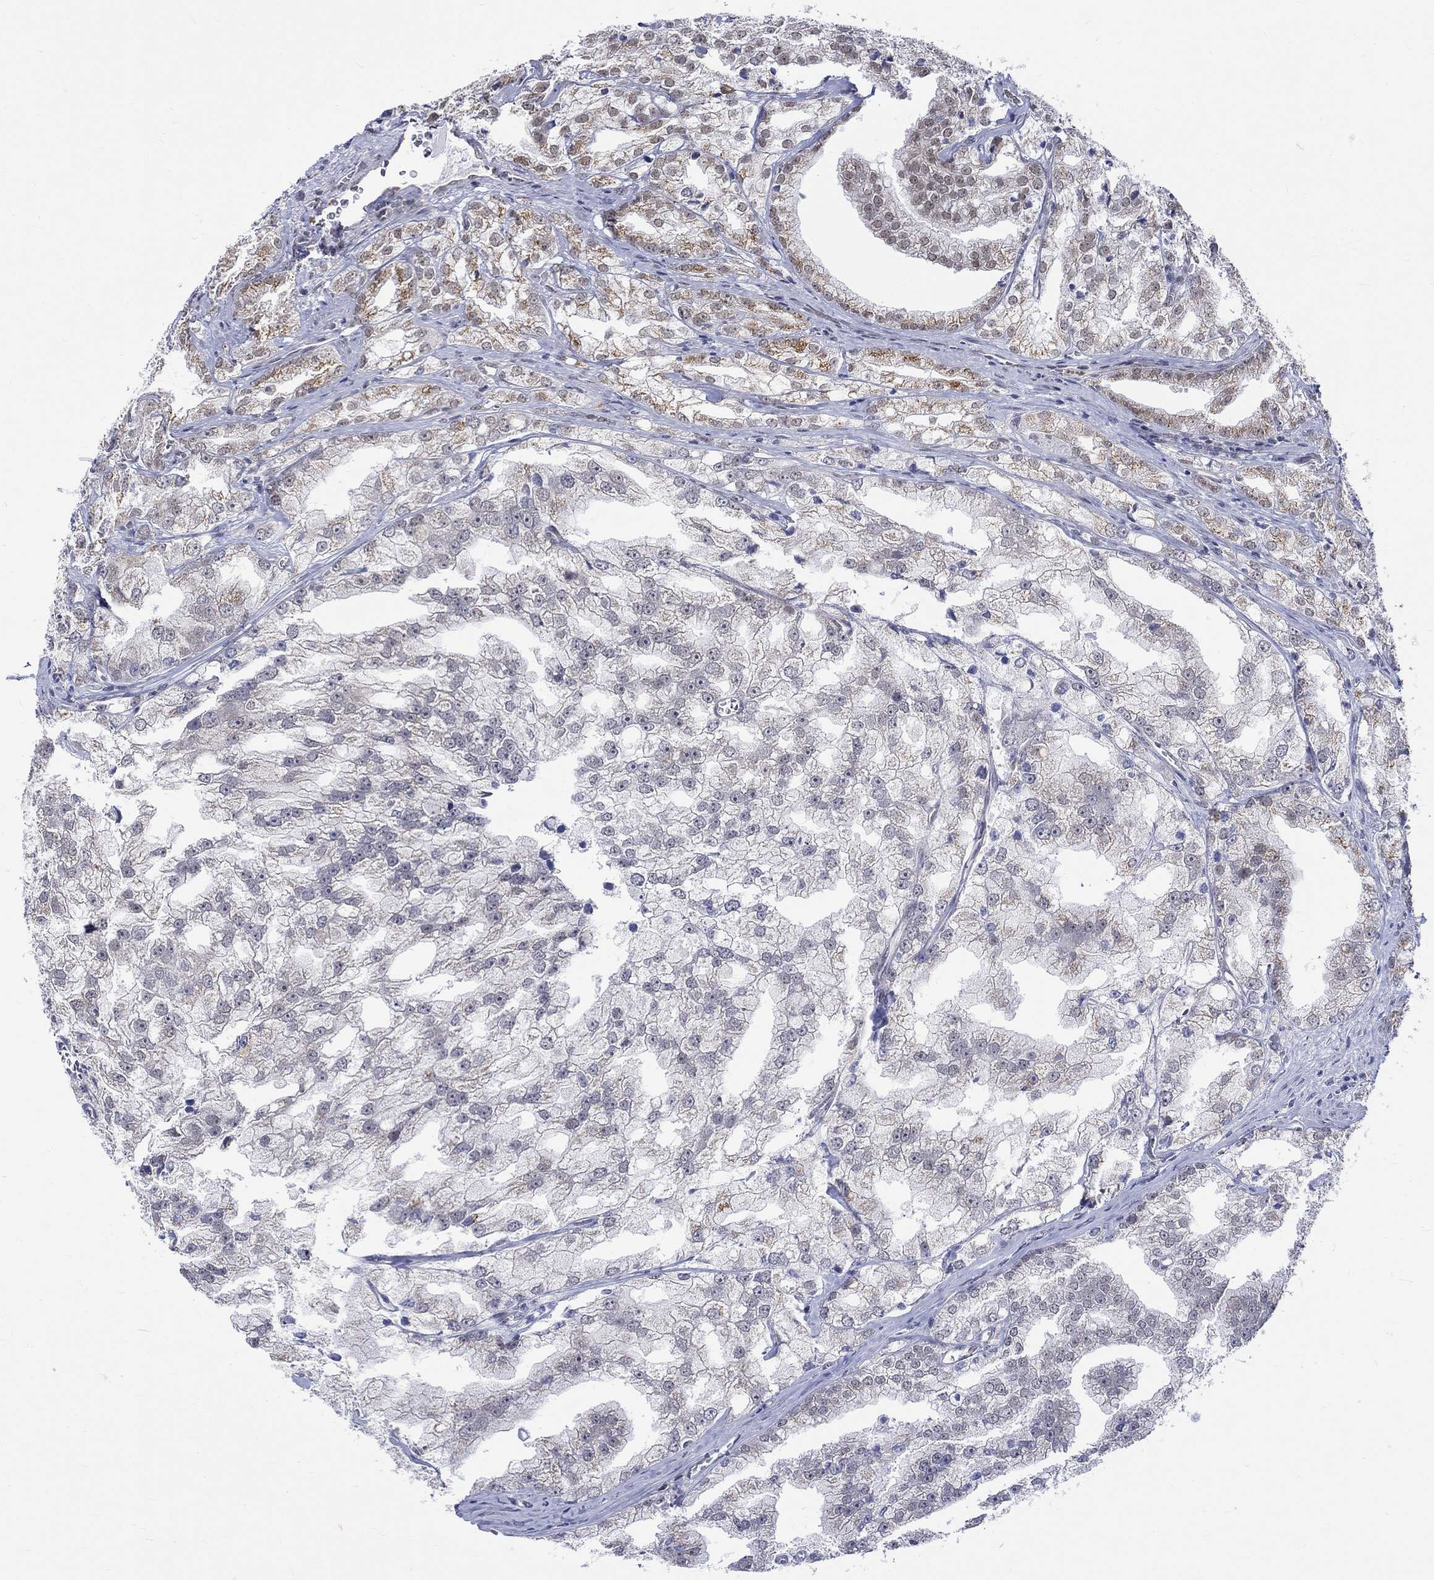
{"staining": {"intensity": "weak", "quantity": "25%-75%", "location": "cytoplasmic/membranous"}, "tissue": "prostate cancer", "cell_type": "Tumor cells", "image_type": "cancer", "snomed": [{"axis": "morphology", "description": "Adenocarcinoma, NOS"}, {"axis": "topography", "description": "Prostate"}], "caption": "Protein staining of prostate cancer tissue reveals weak cytoplasmic/membranous expression in approximately 25%-75% of tumor cells.", "gene": "ST6GALNAC1", "patient": {"sex": "male", "age": 70}}